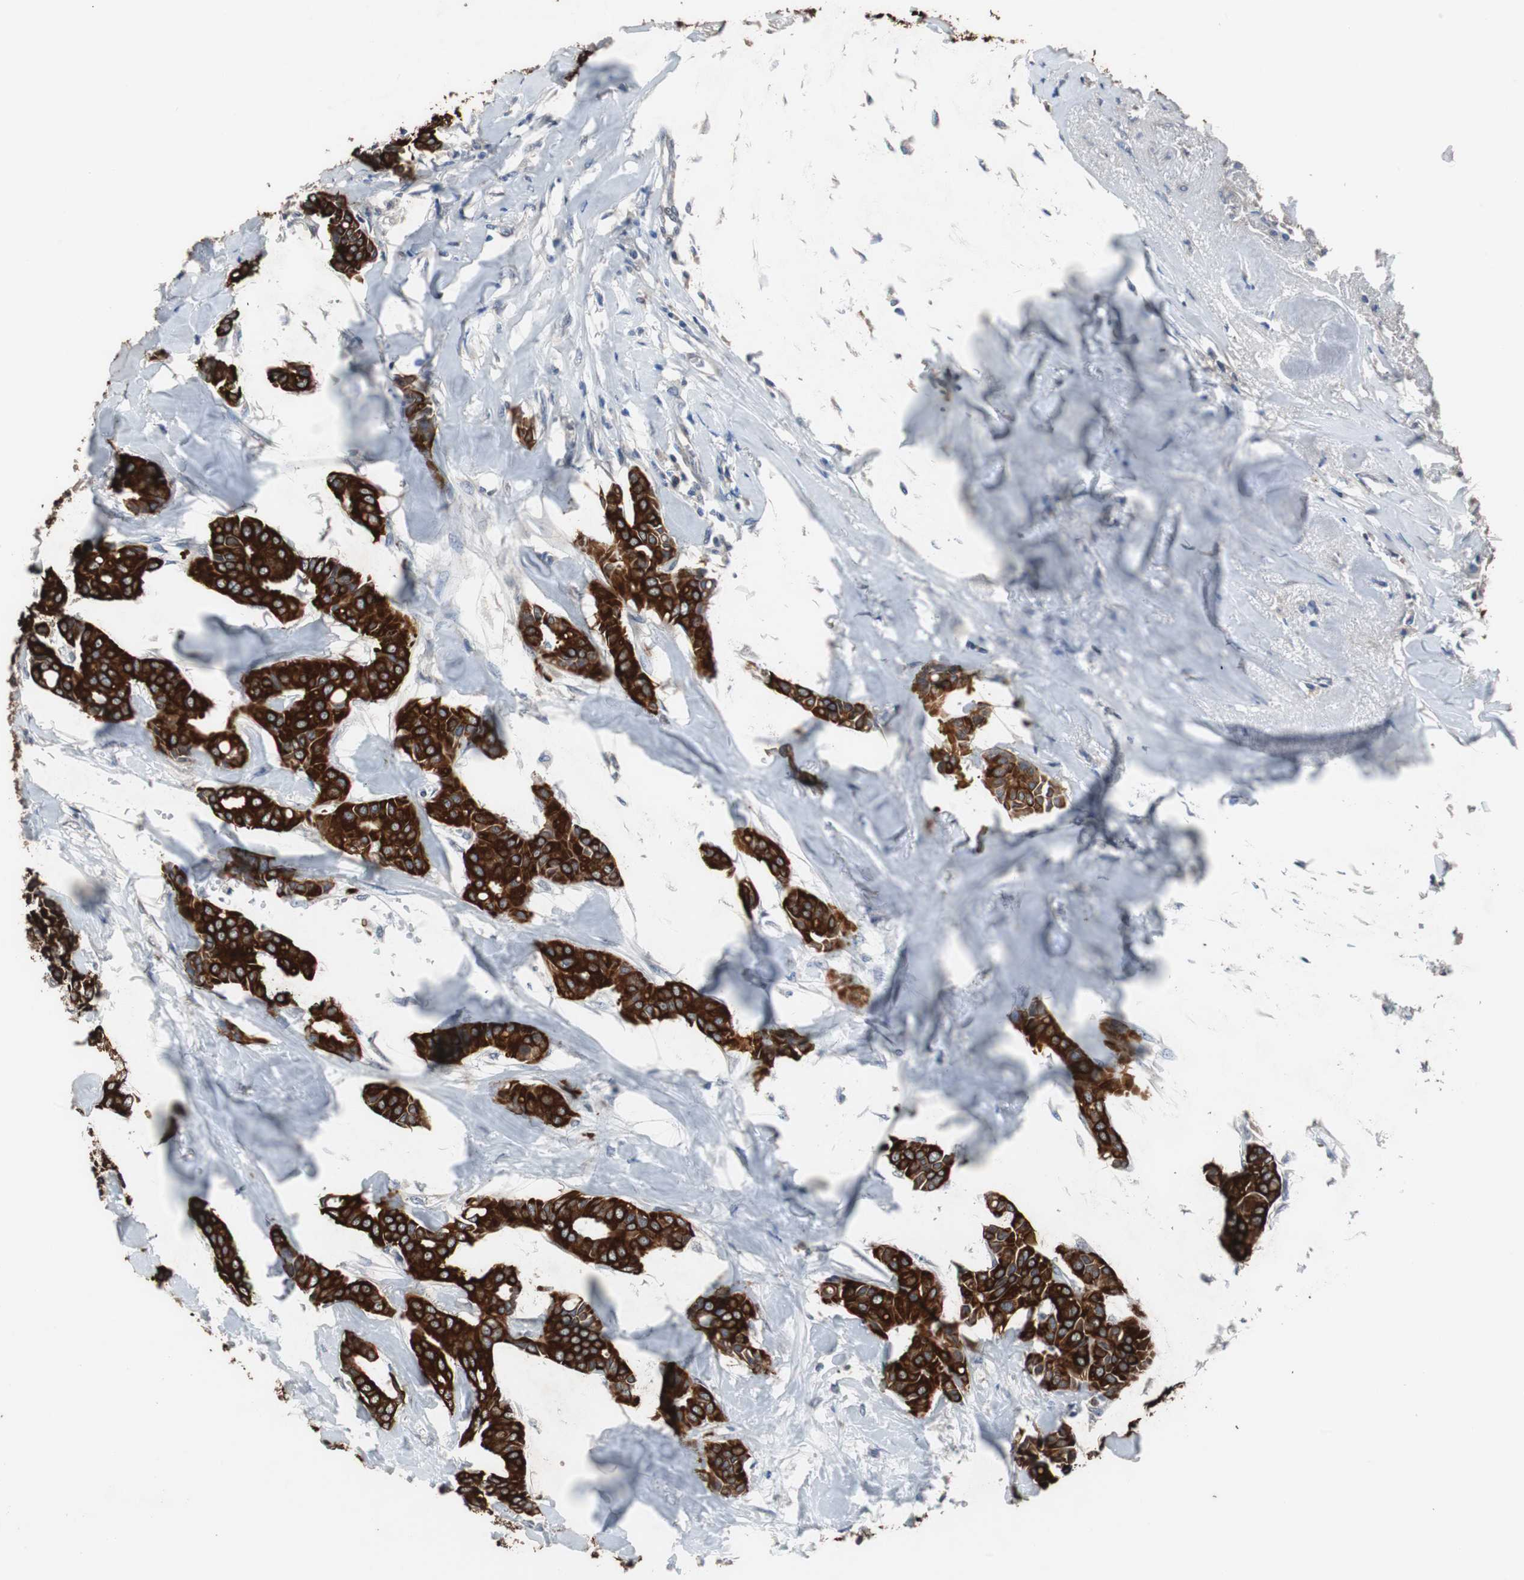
{"staining": {"intensity": "strong", "quantity": ">75%", "location": "cytoplasmic/membranous"}, "tissue": "head and neck cancer", "cell_type": "Tumor cells", "image_type": "cancer", "snomed": [{"axis": "morphology", "description": "Adenocarcinoma, NOS"}, {"axis": "topography", "description": "Salivary gland"}, {"axis": "topography", "description": "Head-Neck"}], "caption": "Head and neck cancer (adenocarcinoma) stained with DAB IHC displays high levels of strong cytoplasmic/membranous staining in about >75% of tumor cells. The protein is shown in brown color, while the nuclei are stained blue.", "gene": "USP10", "patient": {"sex": "female", "age": 59}}